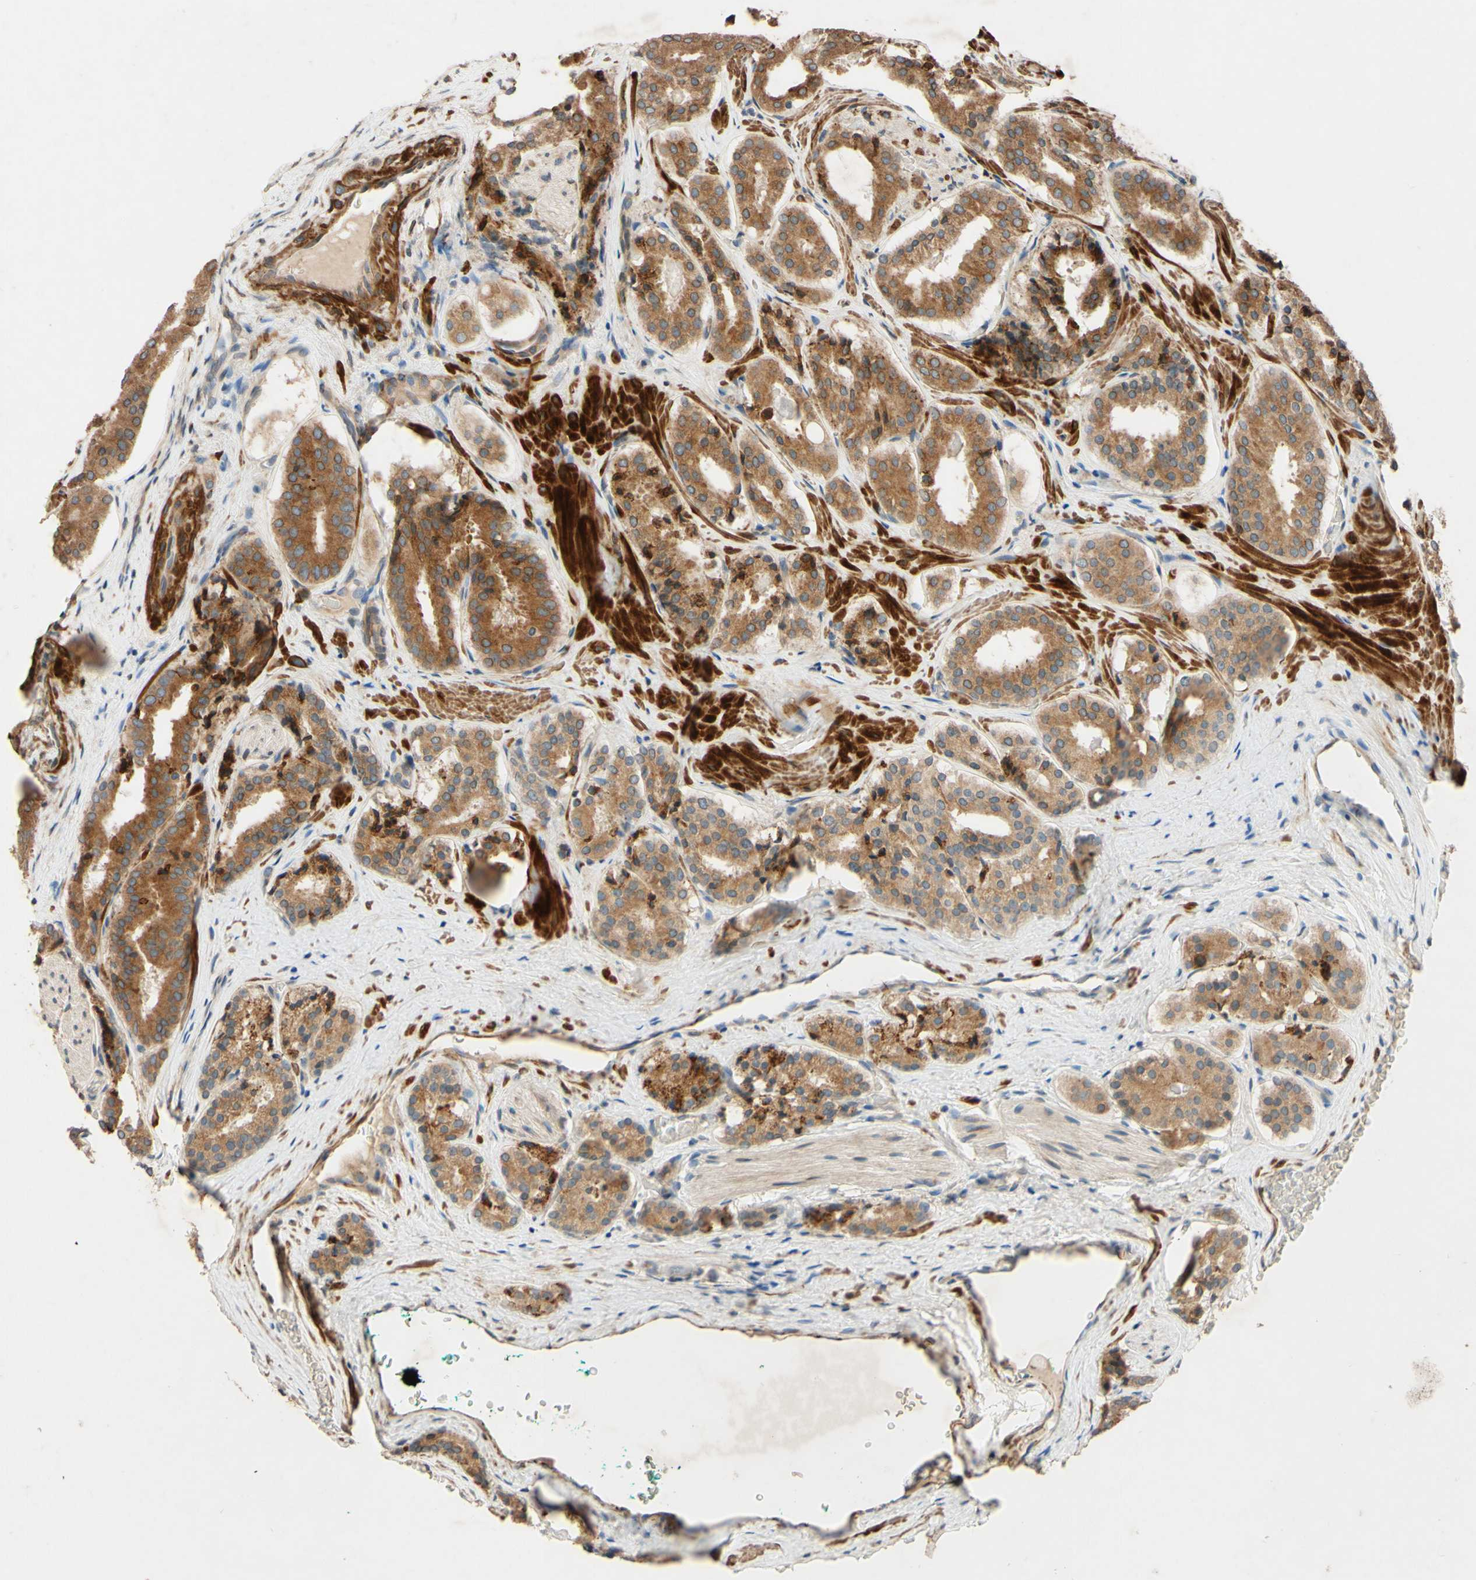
{"staining": {"intensity": "moderate", "quantity": ">75%", "location": "cytoplasmic/membranous,nuclear"}, "tissue": "prostate cancer", "cell_type": "Tumor cells", "image_type": "cancer", "snomed": [{"axis": "morphology", "description": "Adenocarcinoma, High grade"}, {"axis": "topography", "description": "Prostate"}], "caption": "Immunohistochemistry of human high-grade adenocarcinoma (prostate) displays medium levels of moderate cytoplasmic/membranous and nuclear expression in approximately >75% of tumor cells.", "gene": "PTPRU", "patient": {"sex": "male", "age": 60}}